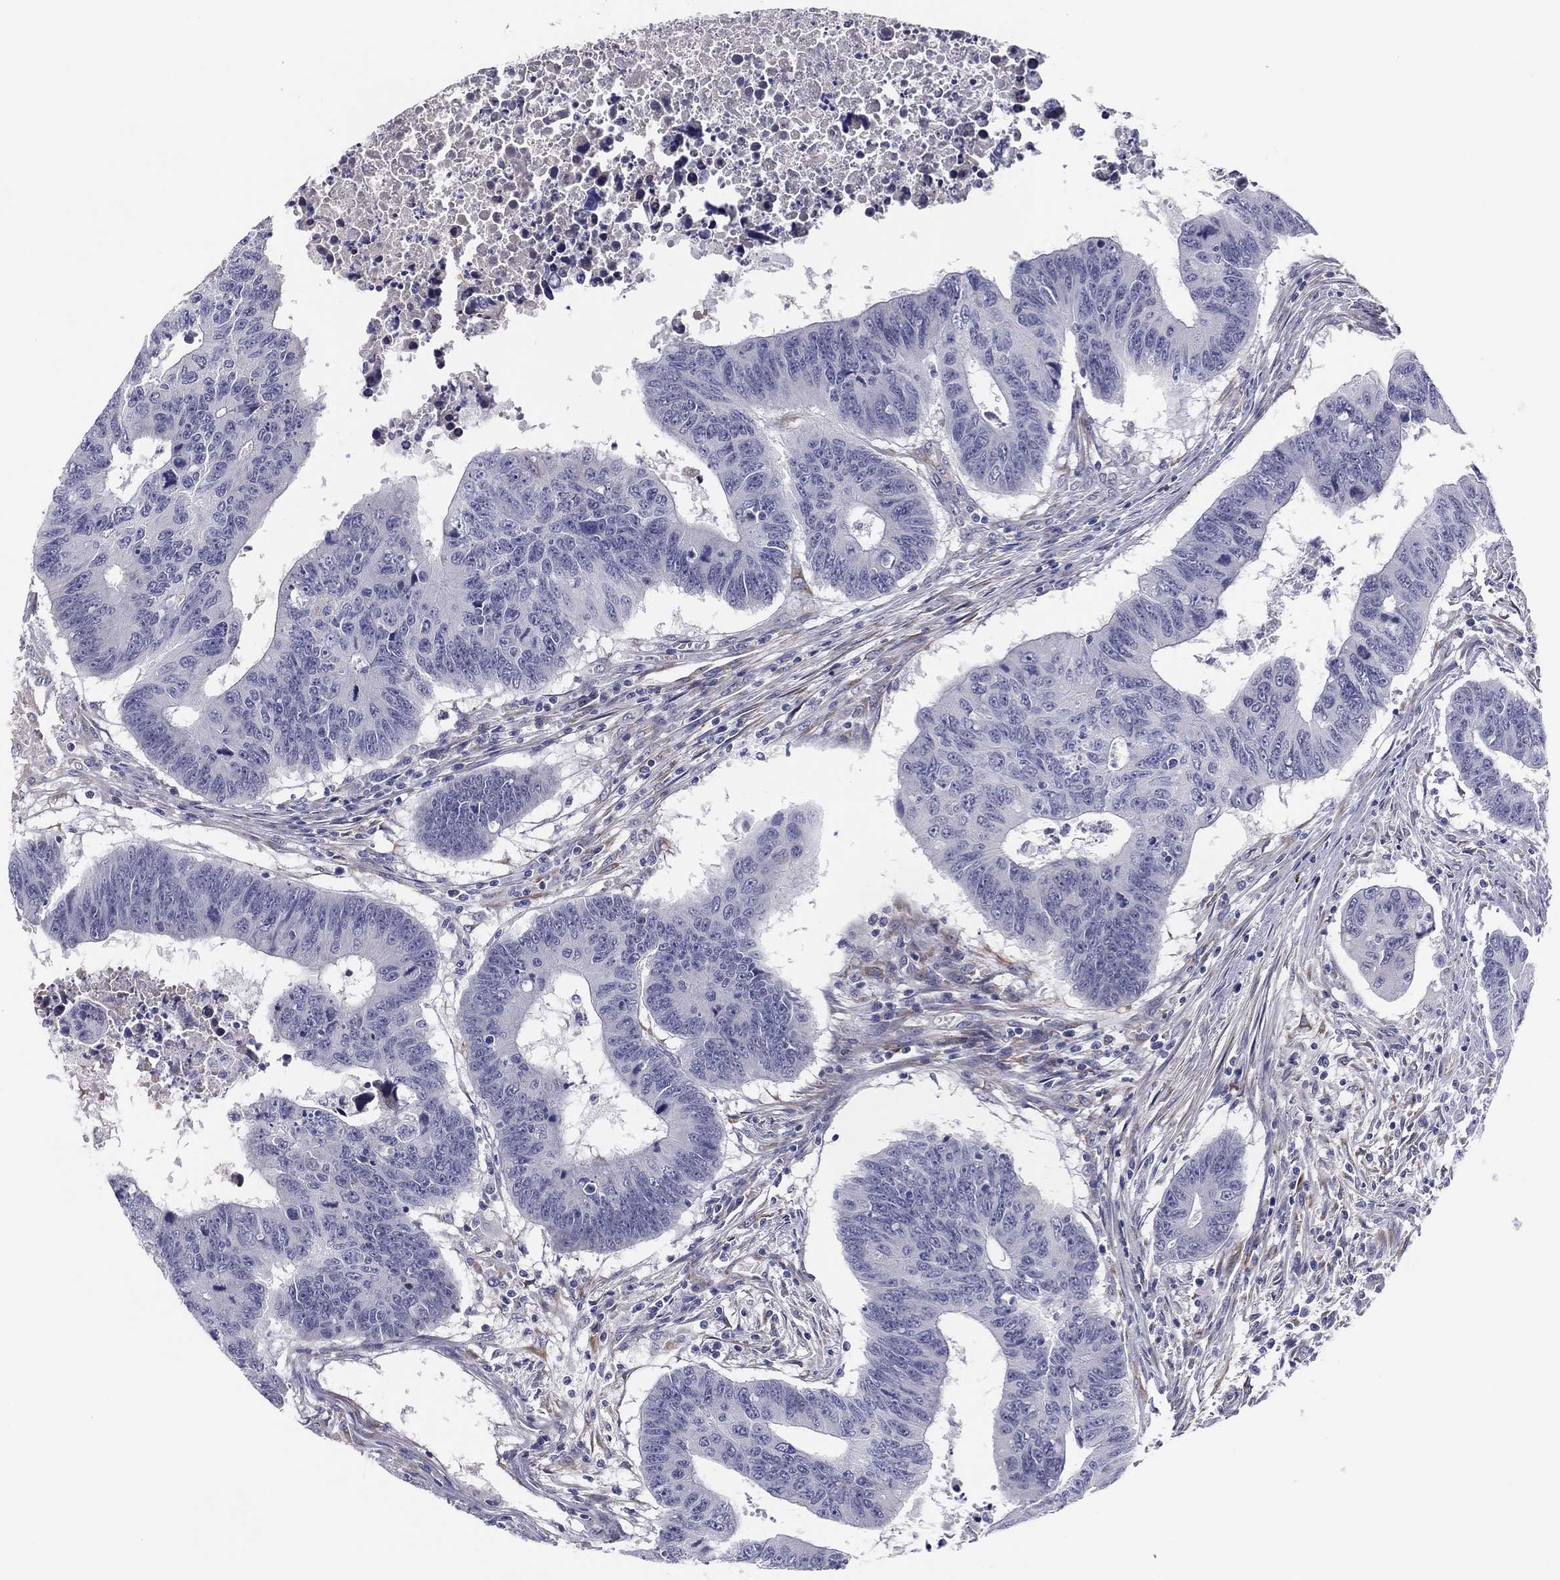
{"staining": {"intensity": "negative", "quantity": "none", "location": "none"}, "tissue": "colorectal cancer", "cell_type": "Tumor cells", "image_type": "cancer", "snomed": [{"axis": "morphology", "description": "Adenocarcinoma, NOS"}, {"axis": "topography", "description": "Rectum"}], "caption": "Photomicrograph shows no protein expression in tumor cells of colorectal cancer tissue. (Stains: DAB (3,3'-diaminobenzidine) immunohistochemistry (IHC) with hematoxylin counter stain, Microscopy: brightfield microscopy at high magnification).", "gene": "MLF1", "patient": {"sex": "female", "age": 85}}